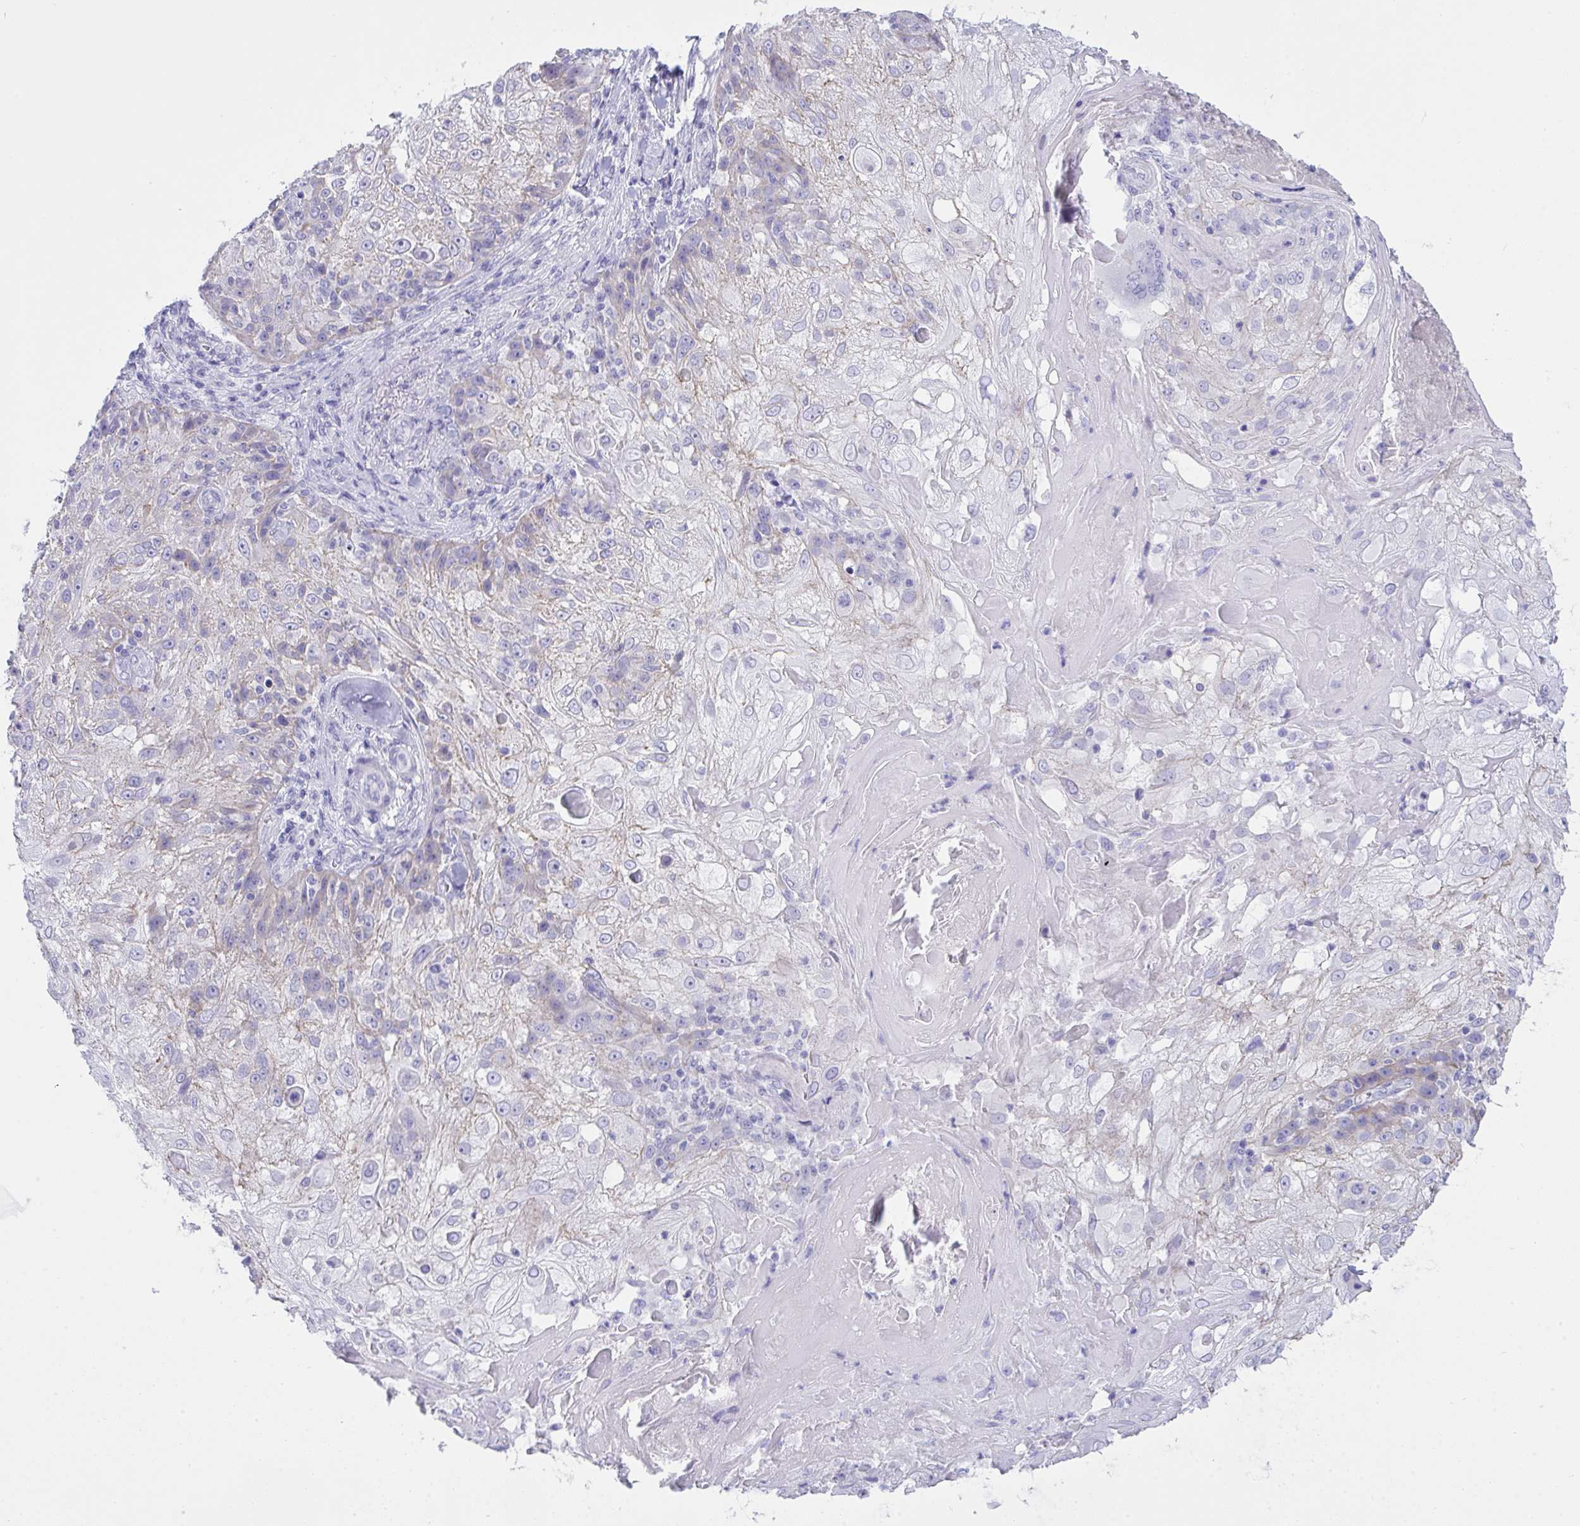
{"staining": {"intensity": "negative", "quantity": "none", "location": "none"}, "tissue": "skin cancer", "cell_type": "Tumor cells", "image_type": "cancer", "snomed": [{"axis": "morphology", "description": "Normal tissue, NOS"}, {"axis": "morphology", "description": "Squamous cell carcinoma, NOS"}, {"axis": "topography", "description": "Skin"}], "caption": "Human skin squamous cell carcinoma stained for a protein using immunohistochemistry reveals no staining in tumor cells.", "gene": "GLB1L2", "patient": {"sex": "female", "age": 83}}